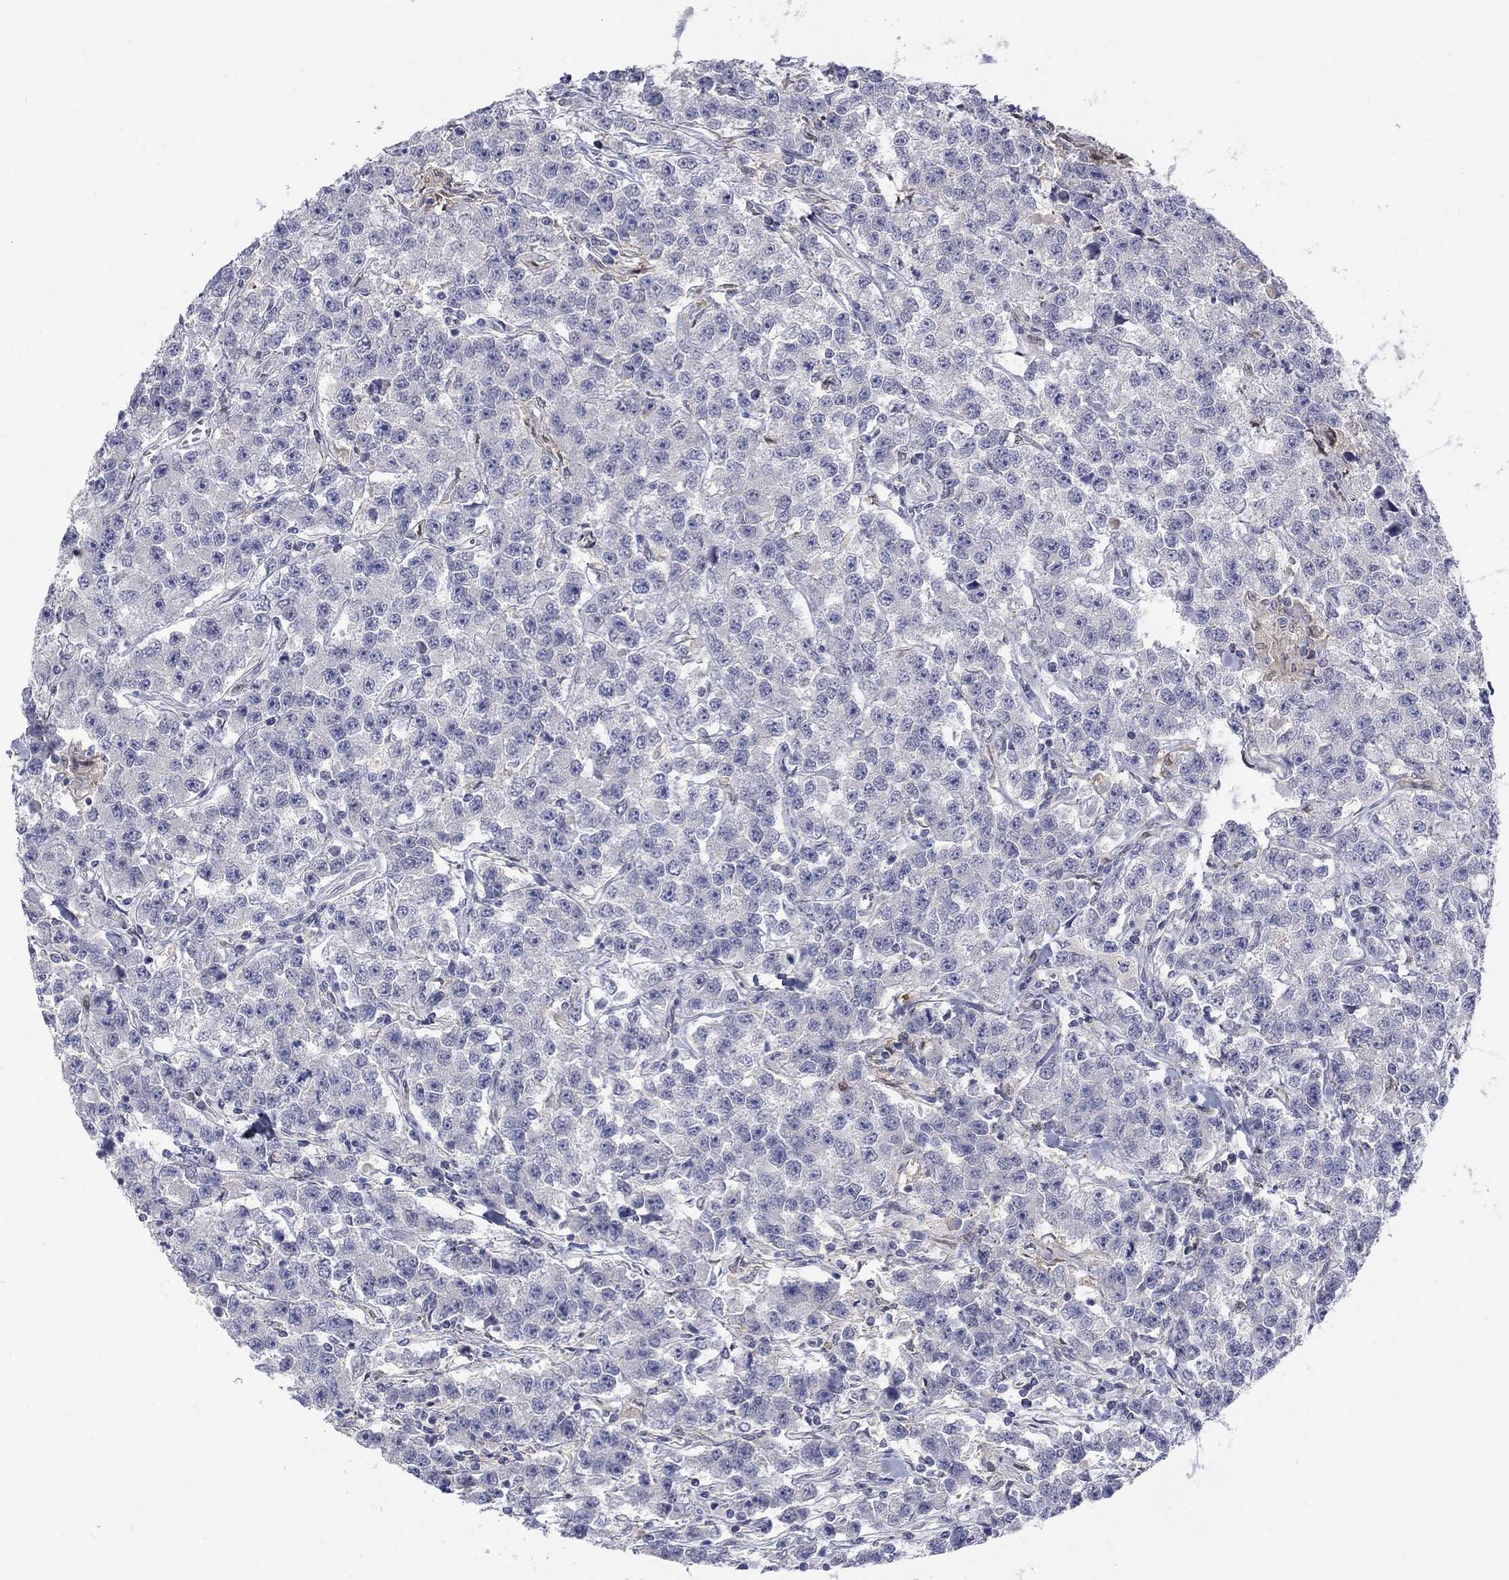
{"staining": {"intensity": "negative", "quantity": "none", "location": "none"}, "tissue": "testis cancer", "cell_type": "Tumor cells", "image_type": "cancer", "snomed": [{"axis": "morphology", "description": "Seminoma, NOS"}, {"axis": "topography", "description": "Testis"}], "caption": "Tumor cells show no significant expression in seminoma (testis).", "gene": "EGFLAM", "patient": {"sex": "male", "age": 59}}